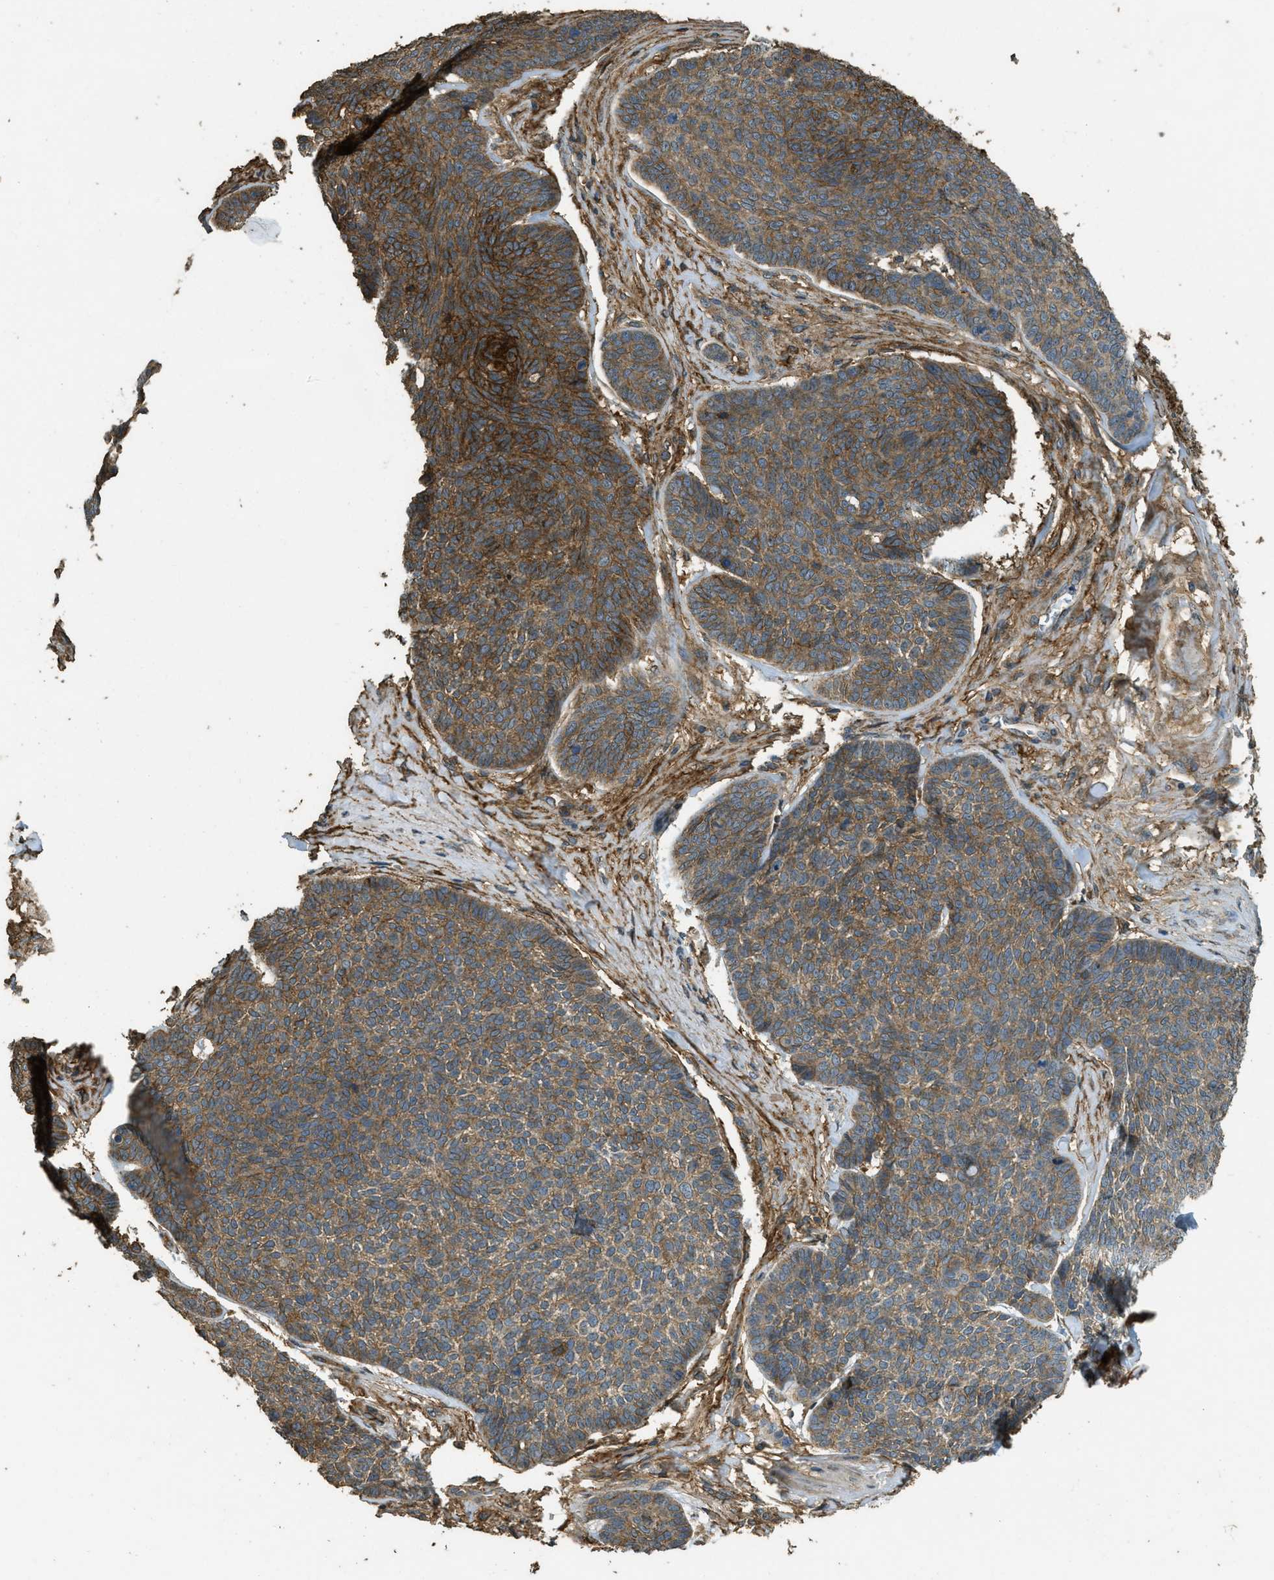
{"staining": {"intensity": "moderate", "quantity": ">75%", "location": "cytoplasmic/membranous"}, "tissue": "skin cancer", "cell_type": "Tumor cells", "image_type": "cancer", "snomed": [{"axis": "morphology", "description": "Basal cell carcinoma"}, {"axis": "topography", "description": "Skin"}], "caption": "Protein expression by immunohistochemistry demonstrates moderate cytoplasmic/membranous positivity in approximately >75% of tumor cells in skin cancer (basal cell carcinoma).", "gene": "CD276", "patient": {"sex": "male", "age": 84}}